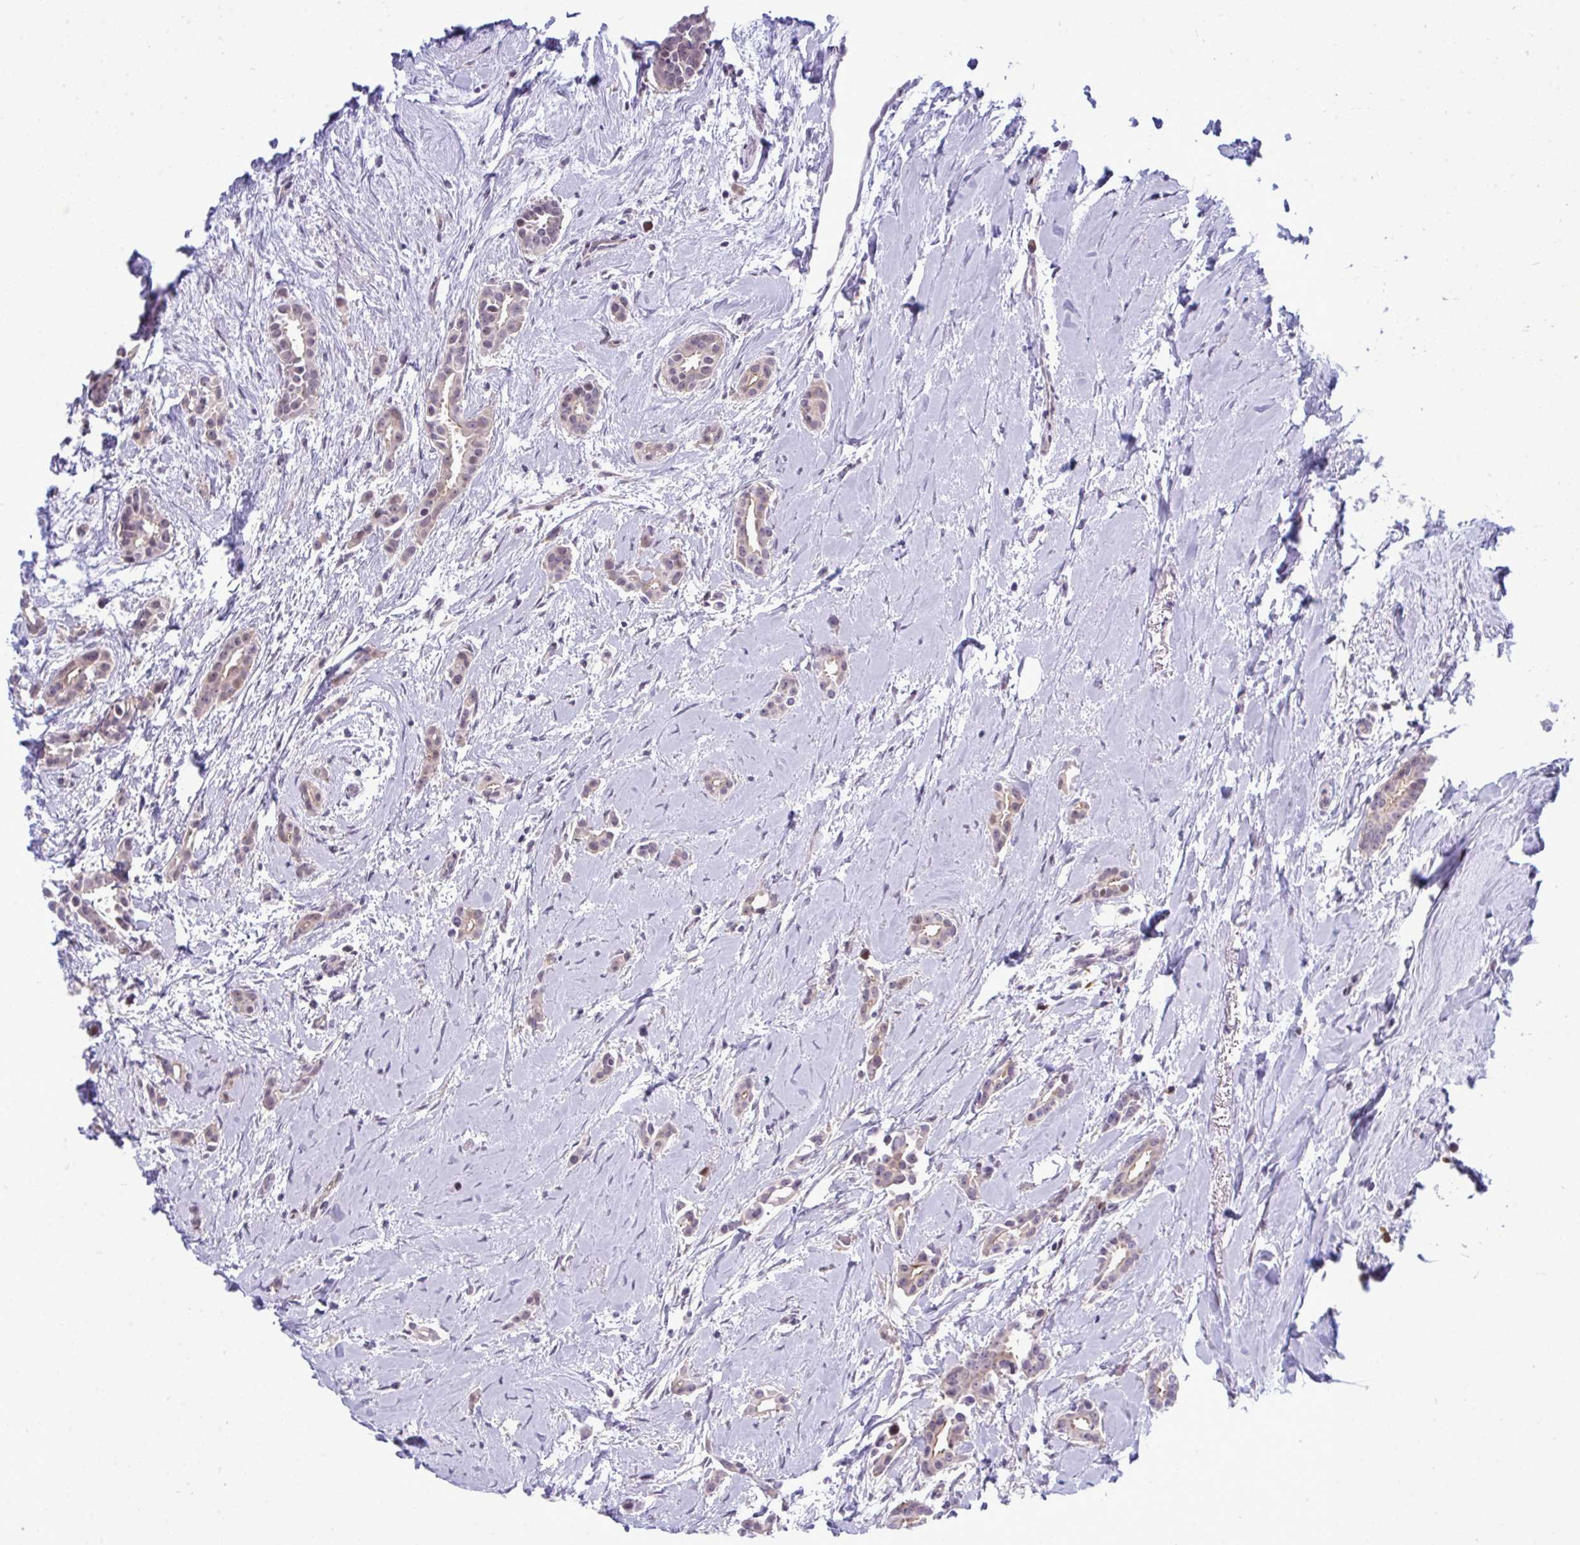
{"staining": {"intensity": "negative", "quantity": "none", "location": "none"}, "tissue": "breast cancer", "cell_type": "Tumor cells", "image_type": "cancer", "snomed": [{"axis": "morphology", "description": "Duct carcinoma"}, {"axis": "topography", "description": "Breast"}], "caption": "There is no significant expression in tumor cells of breast invasive ductal carcinoma. Brightfield microscopy of immunohistochemistry stained with DAB (3,3'-diaminobenzidine) (brown) and hematoxylin (blue), captured at high magnification.", "gene": "TAB1", "patient": {"sex": "female", "age": 64}}